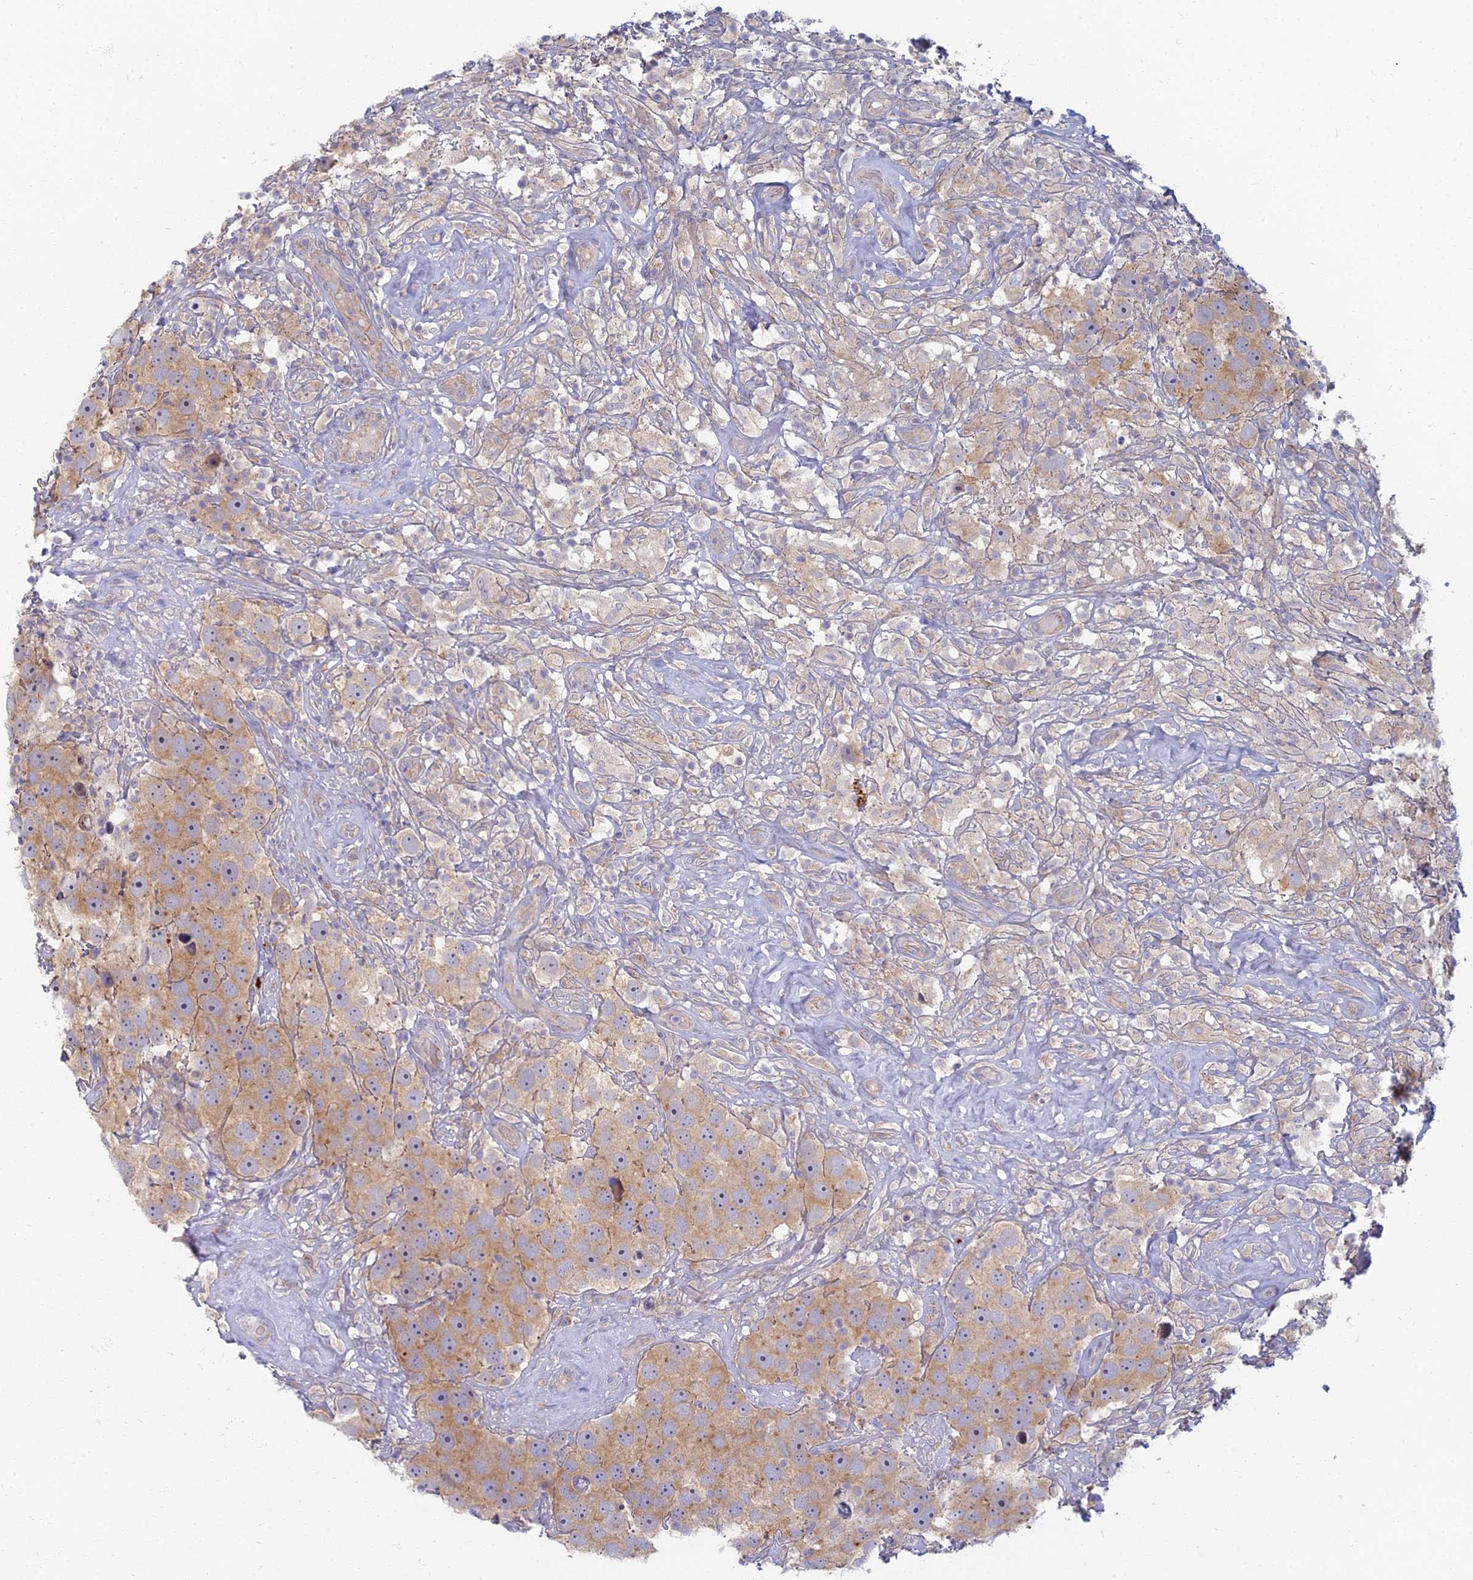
{"staining": {"intensity": "moderate", "quantity": ">75%", "location": "cytoplasmic/membranous"}, "tissue": "testis cancer", "cell_type": "Tumor cells", "image_type": "cancer", "snomed": [{"axis": "morphology", "description": "Seminoma, NOS"}, {"axis": "topography", "description": "Testis"}], "caption": "Testis cancer stained with a protein marker reveals moderate staining in tumor cells.", "gene": "PROX2", "patient": {"sex": "male", "age": 49}}